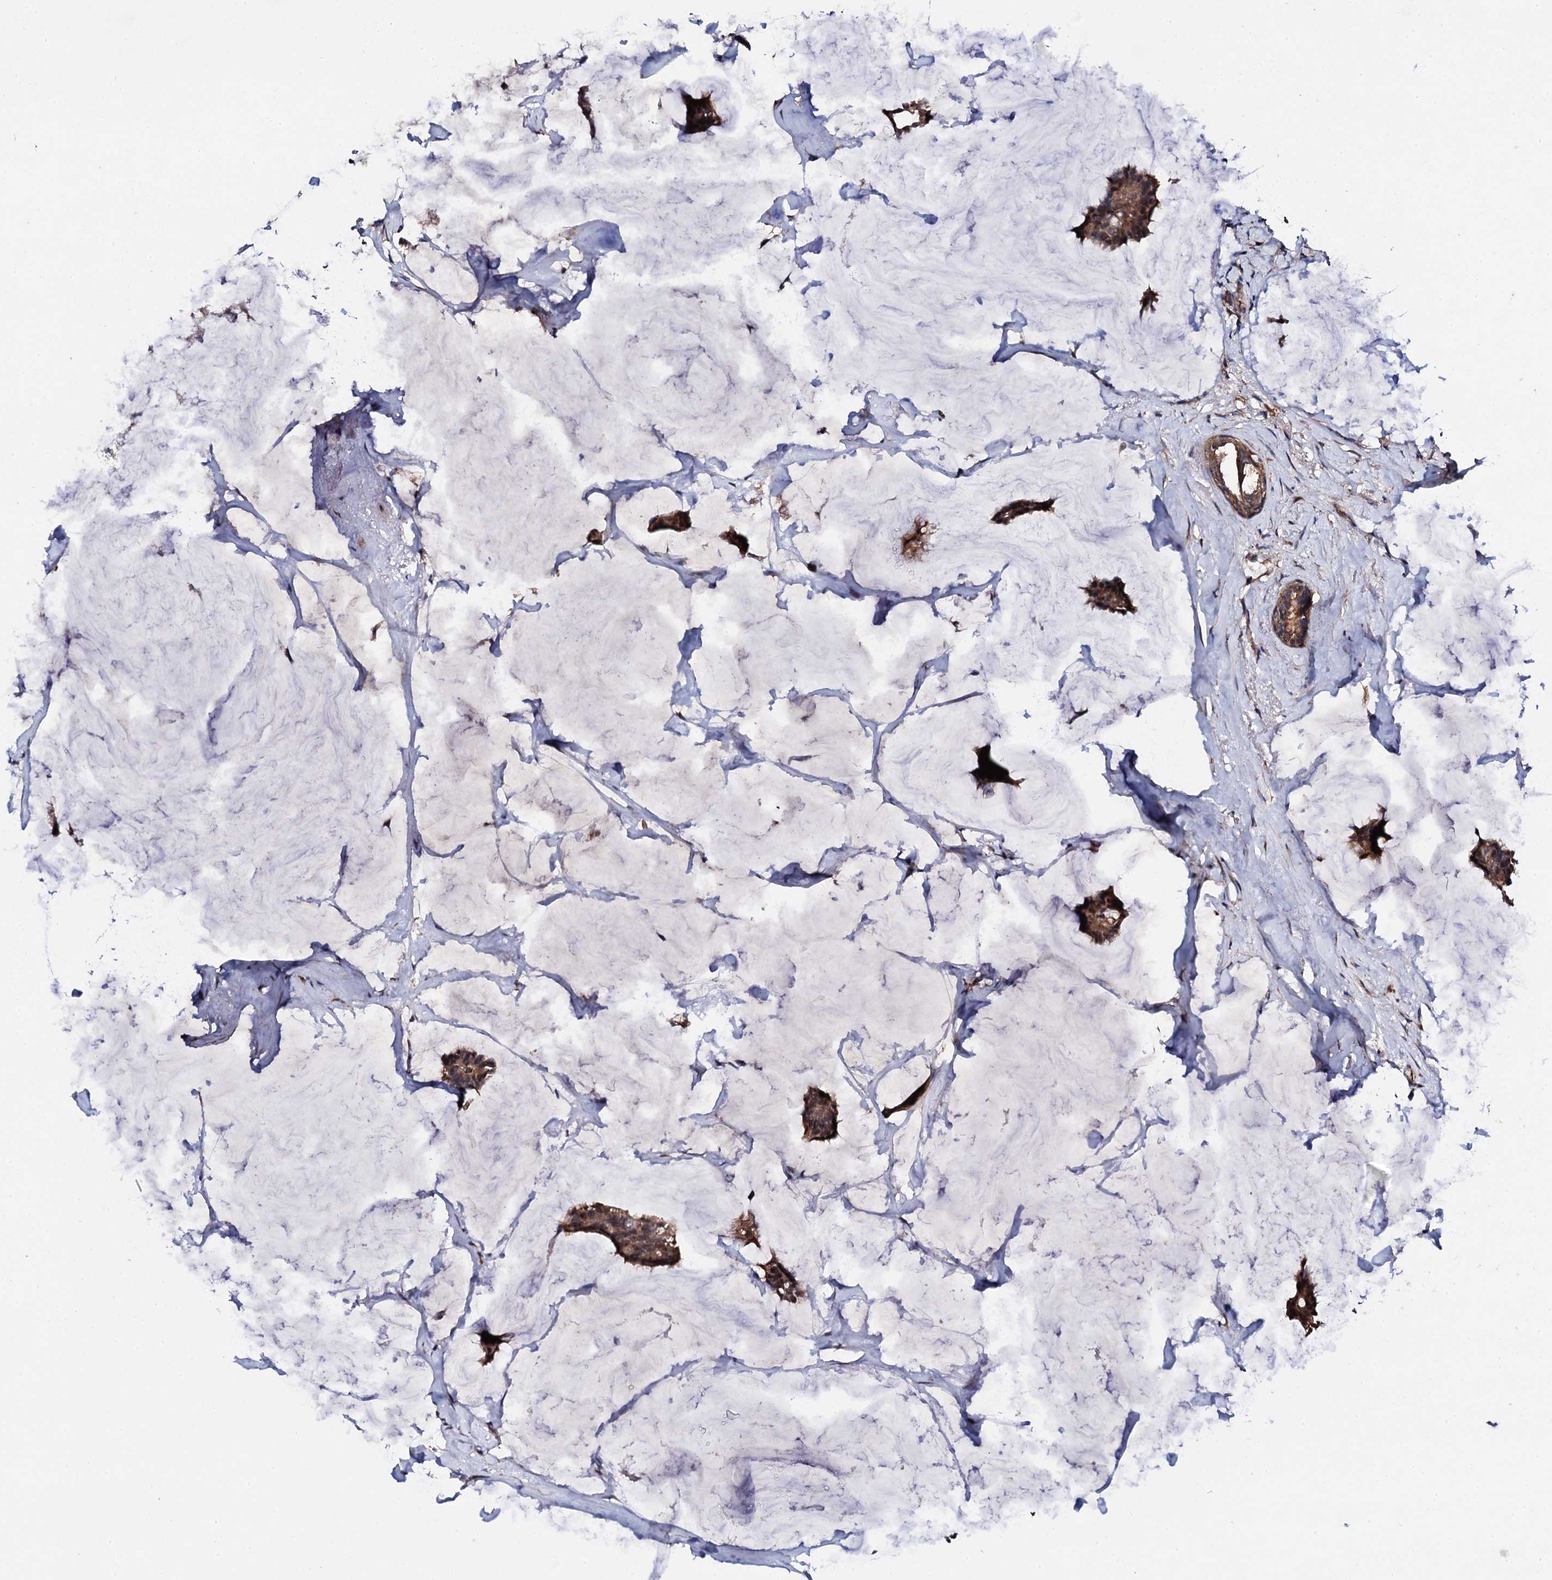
{"staining": {"intensity": "strong", "quantity": ">75%", "location": "cytoplasmic/membranous"}, "tissue": "breast cancer", "cell_type": "Tumor cells", "image_type": "cancer", "snomed": [{"axis": "morphology", "description": "Duct carcinoma"}, {"axis": "topography", "description": "Breast"}], "caption": "Tumor cells show high levels of strong cytoplasmic/membranous staining in approximately >75% of cells in breast invasive ductal carcinoma.", "gene": "IP6K1", "patient": {"sex": "female", "age": 93}}